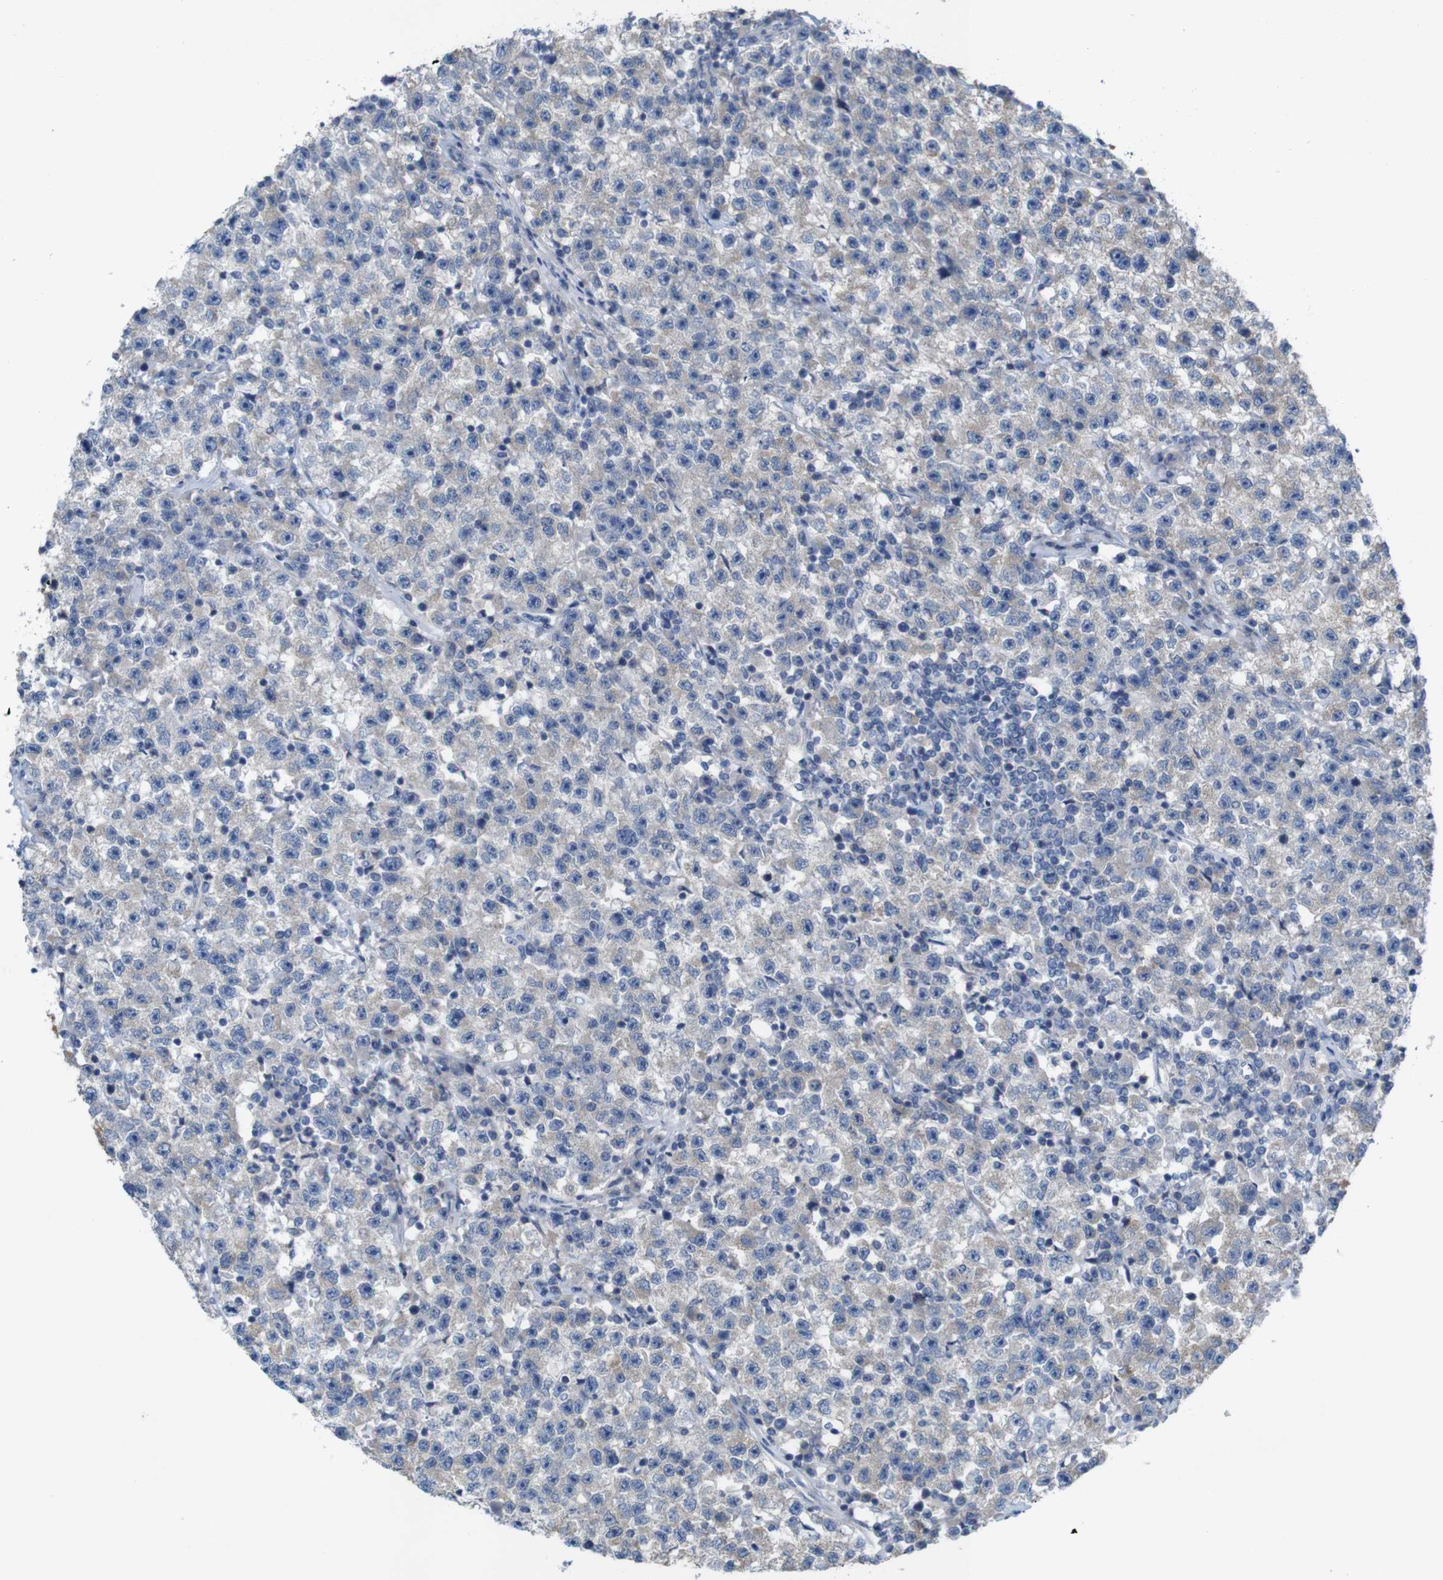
{"staining": {"intensity": "weak", "quantity": "<25%", "location": "cytoplasmic/membranous"}, "tissue": "testis cancer", "cell_type": "Tumor cells", "image_type": "cancer", "snomed": [{"axis": "morphology", "description": "Seminoma, NOS"}, {"axis": "topography", "description": "Testis"}], "caption": "Immunohistochemistry histopathology image of testis cancer stained for a protein (brown), which shows no staining in tumor cells.", "gene": "MYEOV", "patient": {"sex": "male", "age": 22}}